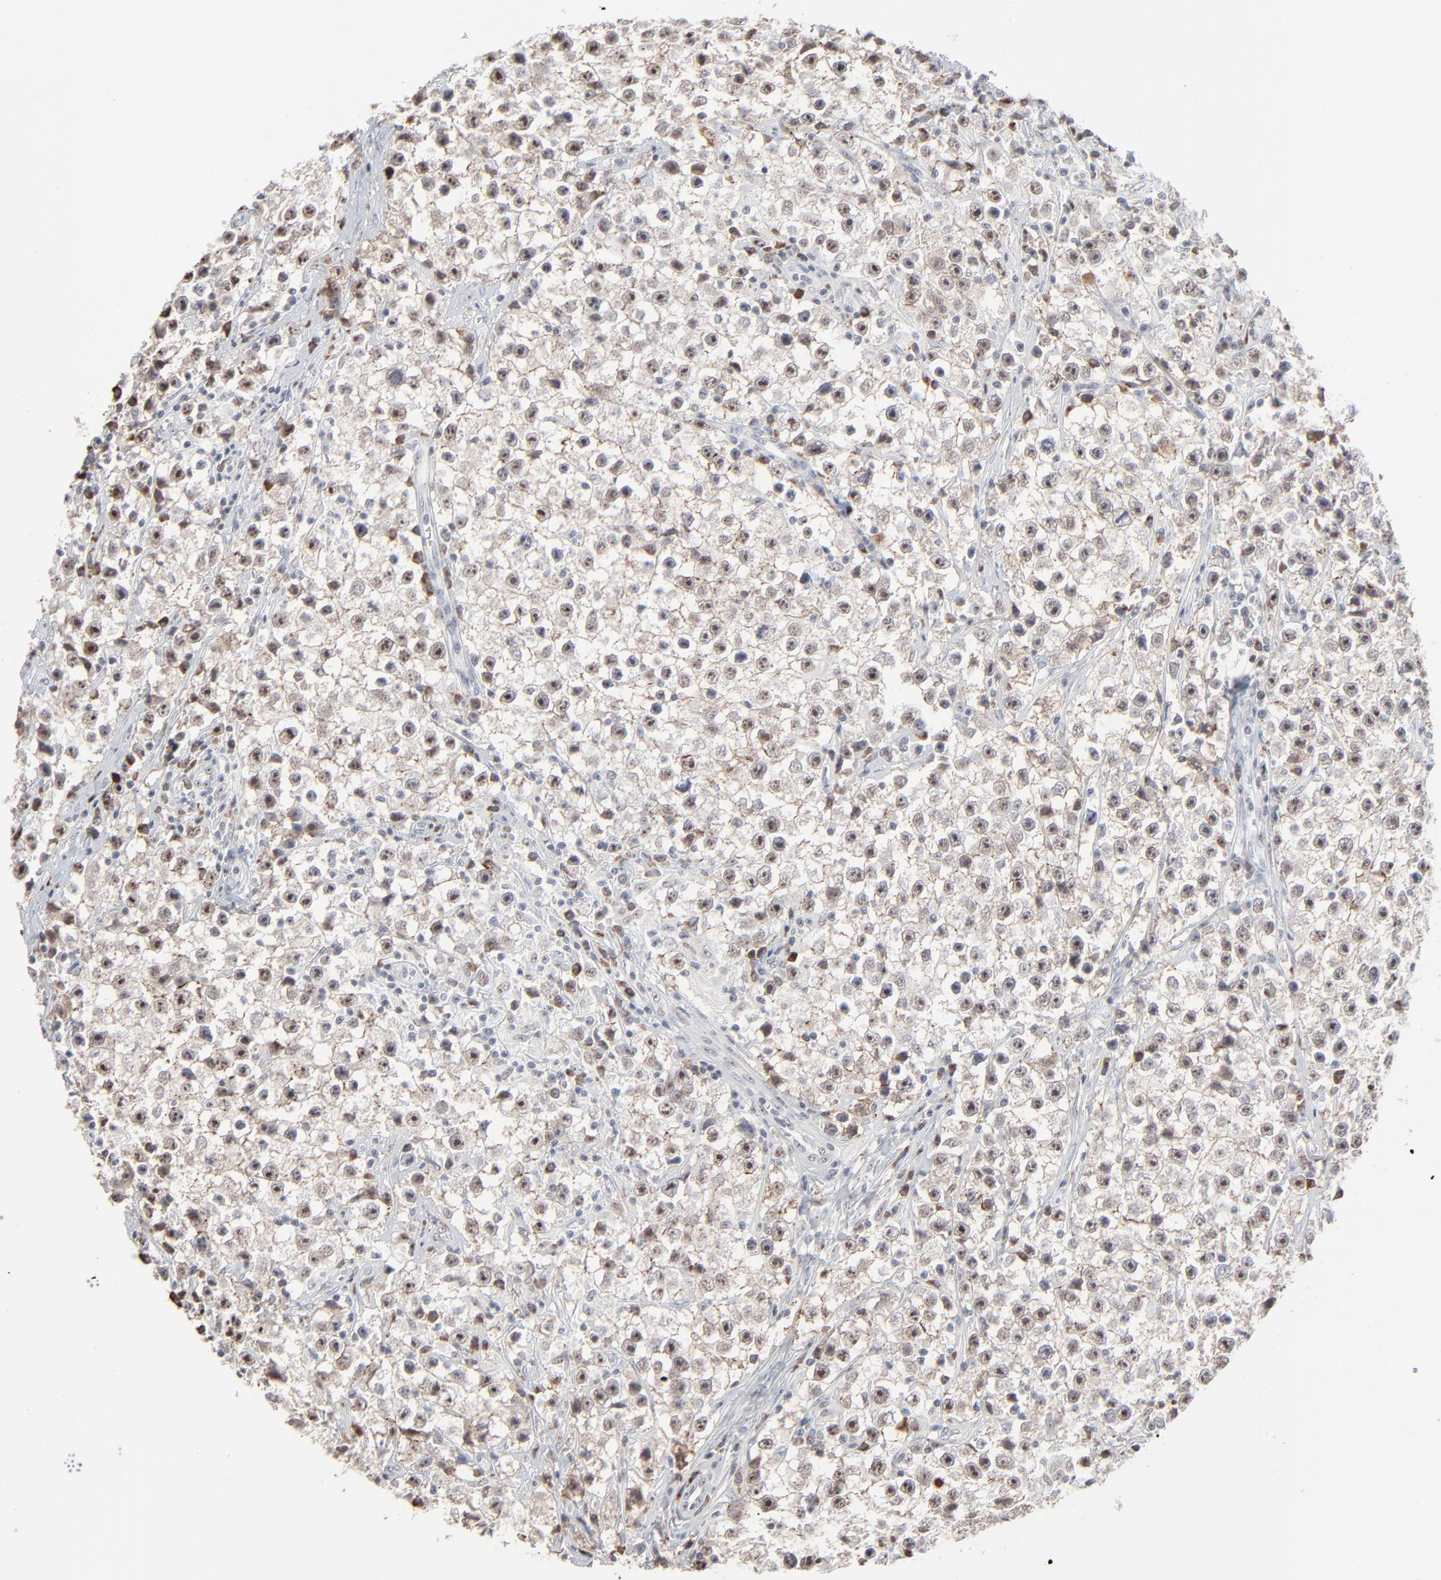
{"staining": {"intensity": "moderate", "quantity": "25%-75%", "location": "cytoplasmic/membranous"}, "tissue": "testis cancer", "cell_type": "Tumor cells", "image_type": "cancer", "snomed": [{"axis": "morphology", "description": "Seminoma, NOS"}, {"axis": "topography", "description": "Testis"}], "caption": "Moderate cytoplasmic/membranous staining is appreciated in about 25%-75% of tumor cells in testis cancer. Using DAB (brown) and hematoxylin (blue) stains, captured at high magnification using brightfield microscopy.", "gene": "MPHOSPH6", "patient": {"sex": "male", "age": 35}}